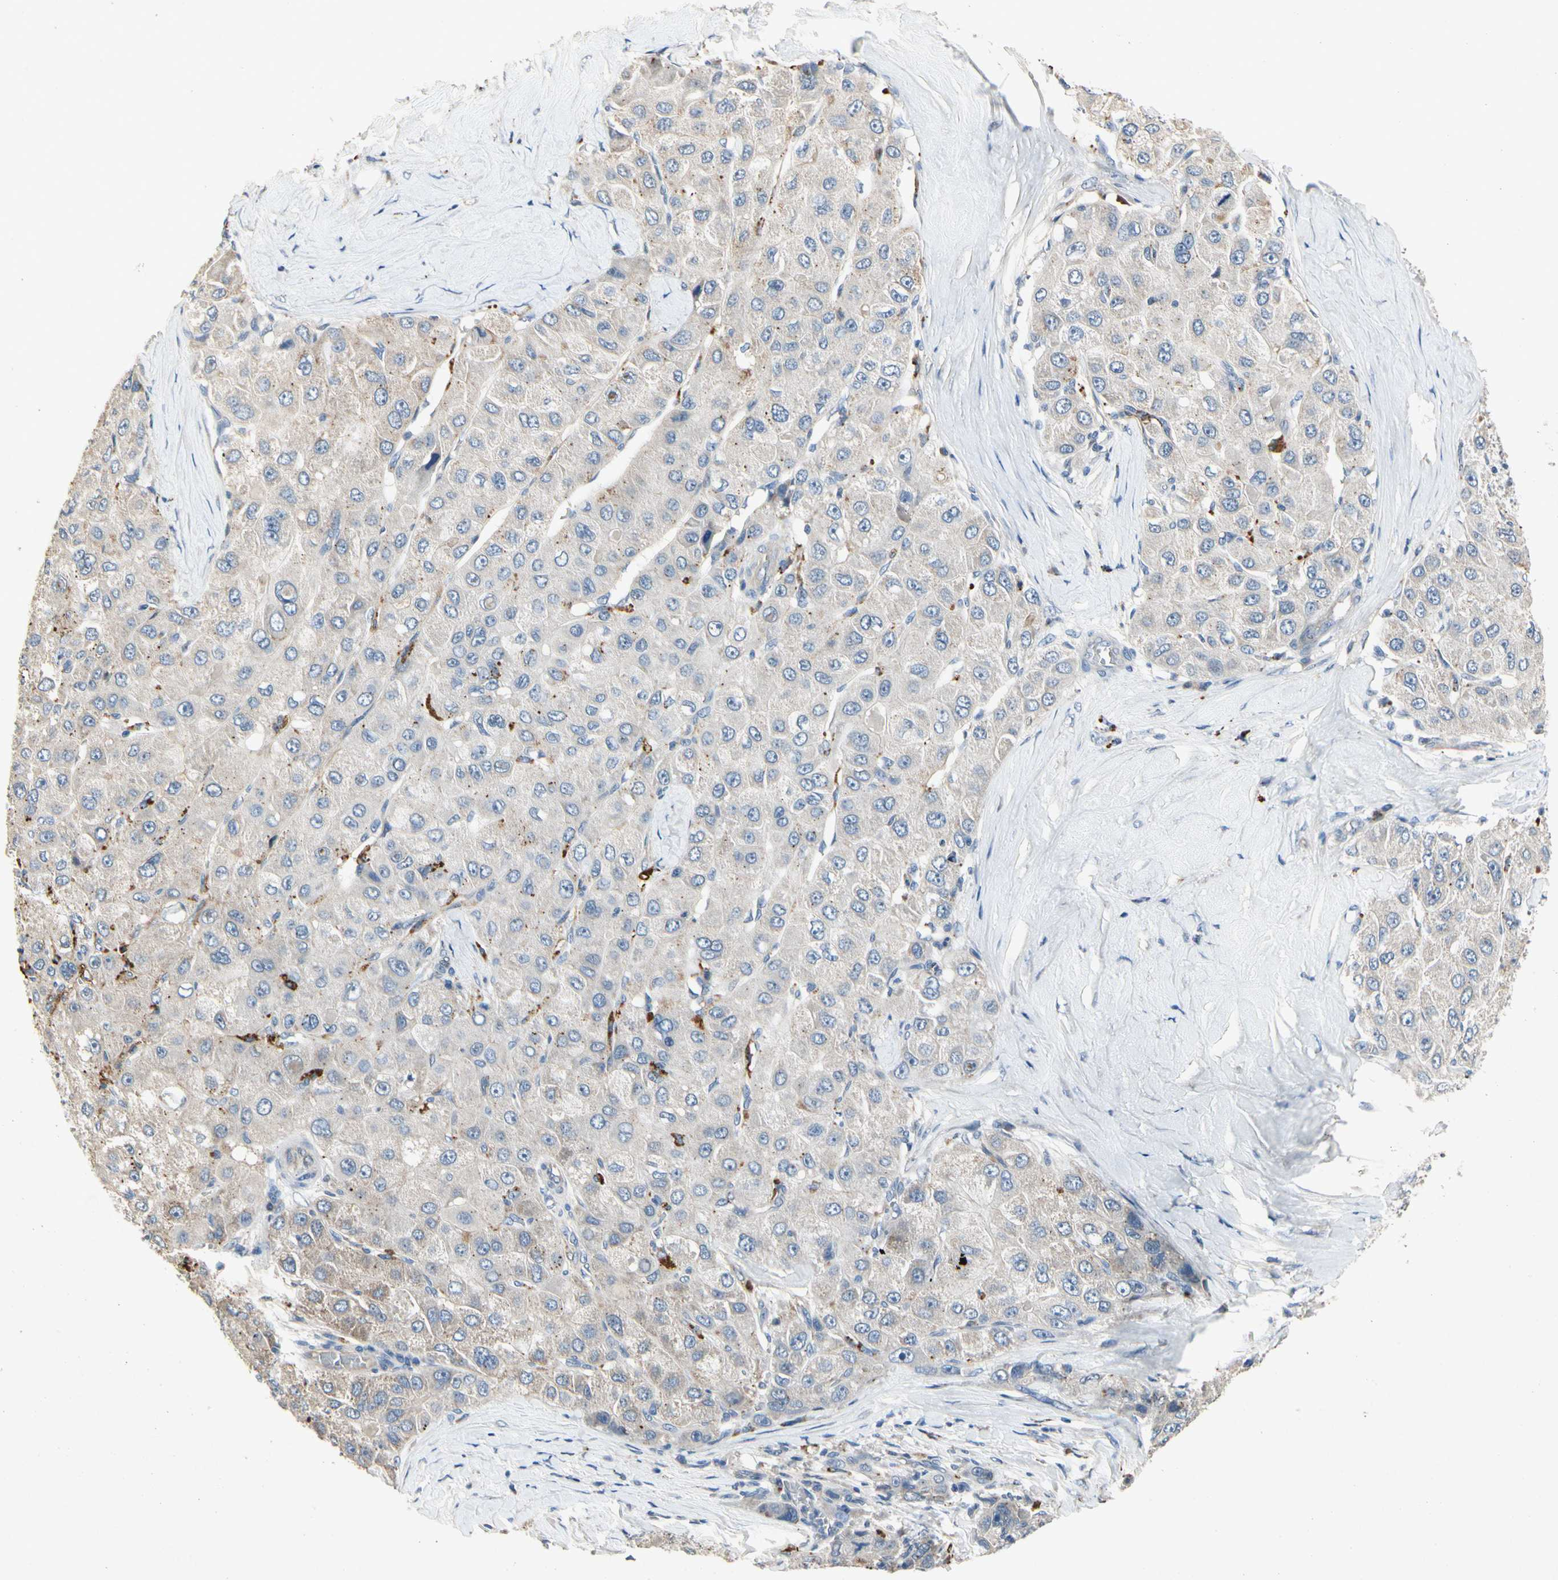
{"staining": {"intensity": "negative", "quantity": "none", "location": "none"}, "tissue": "liver cancer", "cell_type": "Tumor cells", "image_type": "cancer", "snomed": [{"axis": "morphology", "description": "Carcinoma, Hepatocellular, NOS"}, {"axis": "topography", "description": "Liver"}], "caption": "Immunohistochemical staining of human liver cancer (hepatocellular carcinoma) displays no significant positivity in tumor cells. (DAB (3,3'-diaminobenzidine) immunohistochemistry, high magnification).", "gene": "ALPL", "patient": {"sex": "male", "age": 80}}